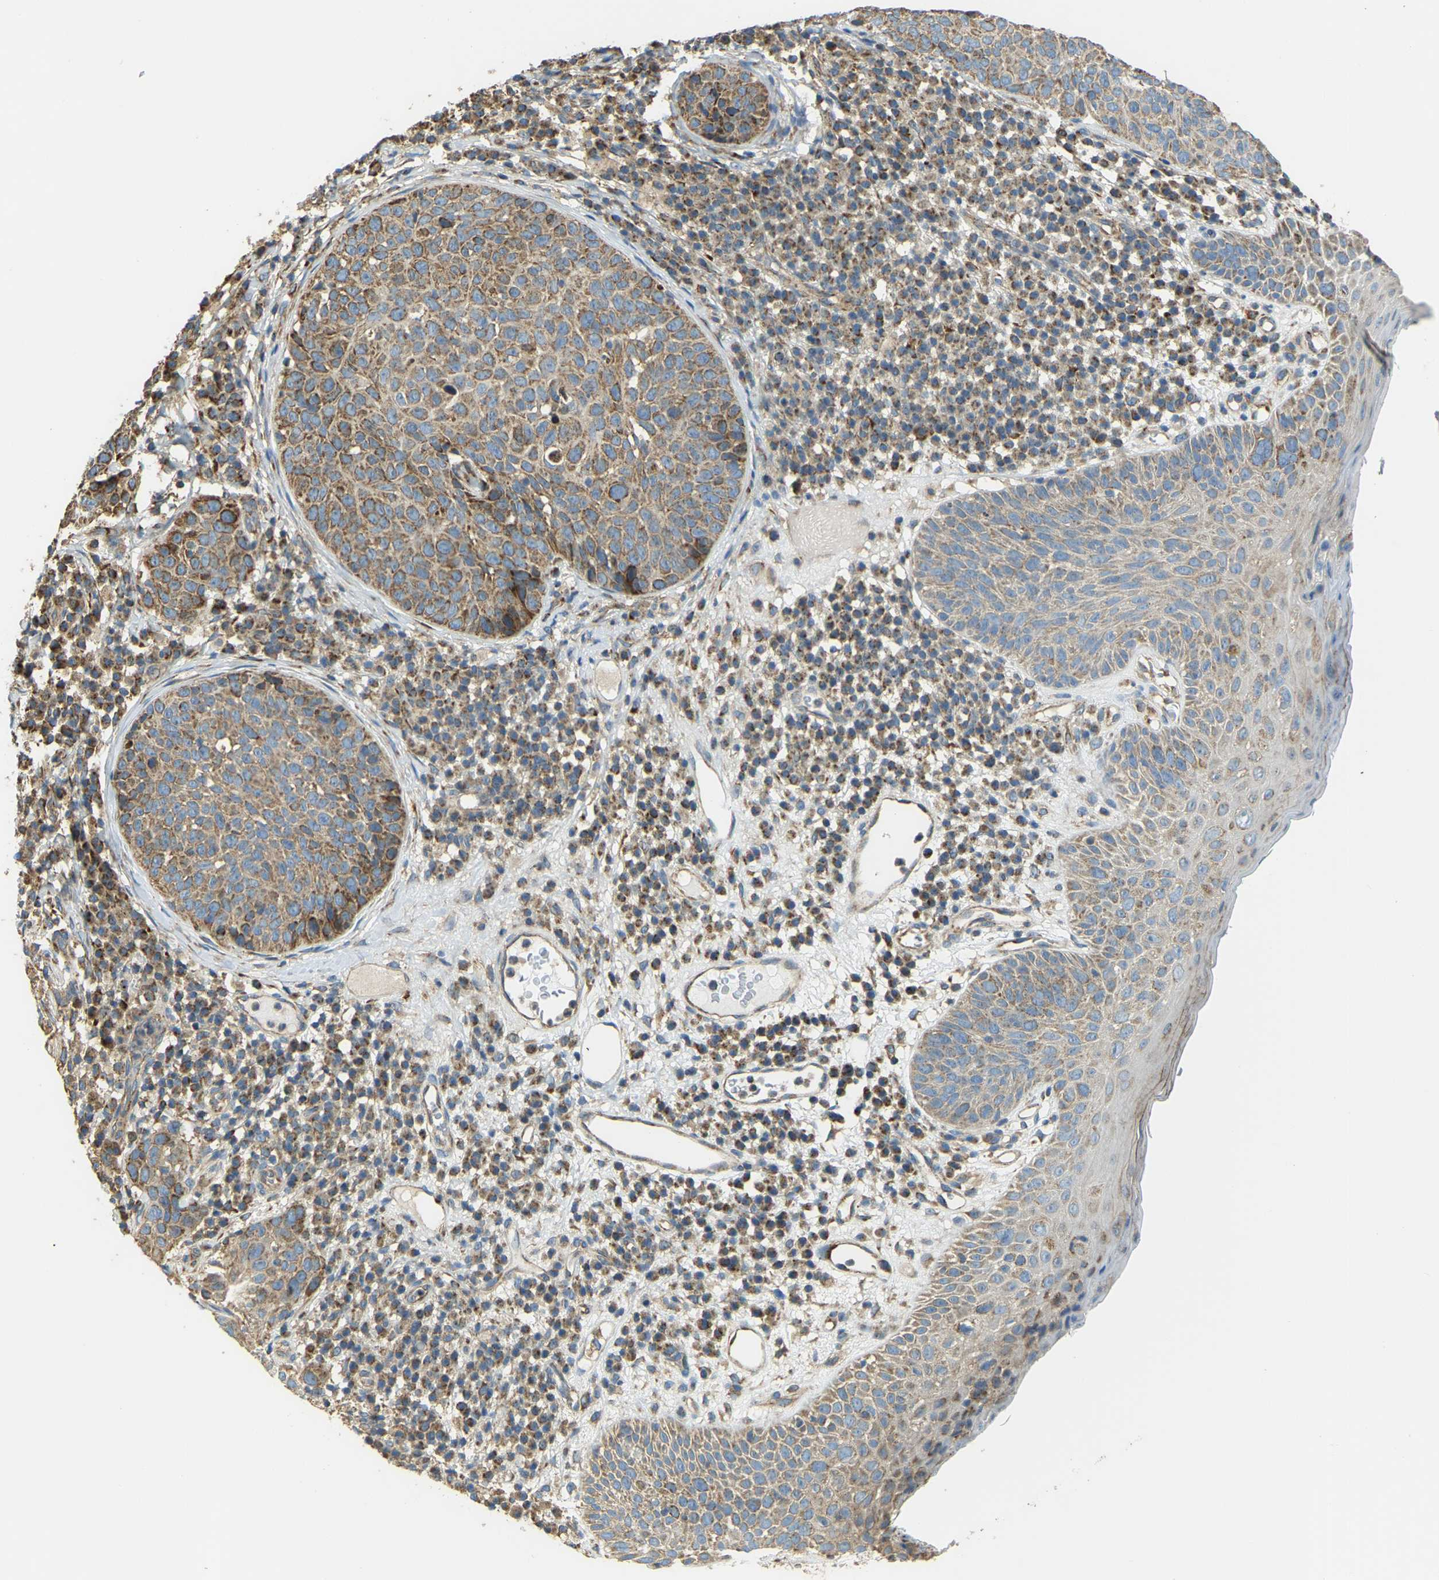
{"staining": {"intensity": "moderate", "quantity": ">75%", "location": "cytoplasmic/membranous"}, "tissue": "skin cancer", "cell_type": "Tumor cells", "image_type": "cancer", "snomed": [{"axis": "morphology", "description": "Squamous cell carcinoma in situ, NOS"}, {"axis": "morphology", "description": "Squamous cell carcinoma, NOS"}, {"axis": "topography", "description": "Skin"}], "caption": "Human skin cancer stained with a brown dye reveals moderate cytoplasmic/membranous positive staining in about >75% of tumor cells.", "gene": "PSMD7", "patient": {"sex": "male", "age": 93}}